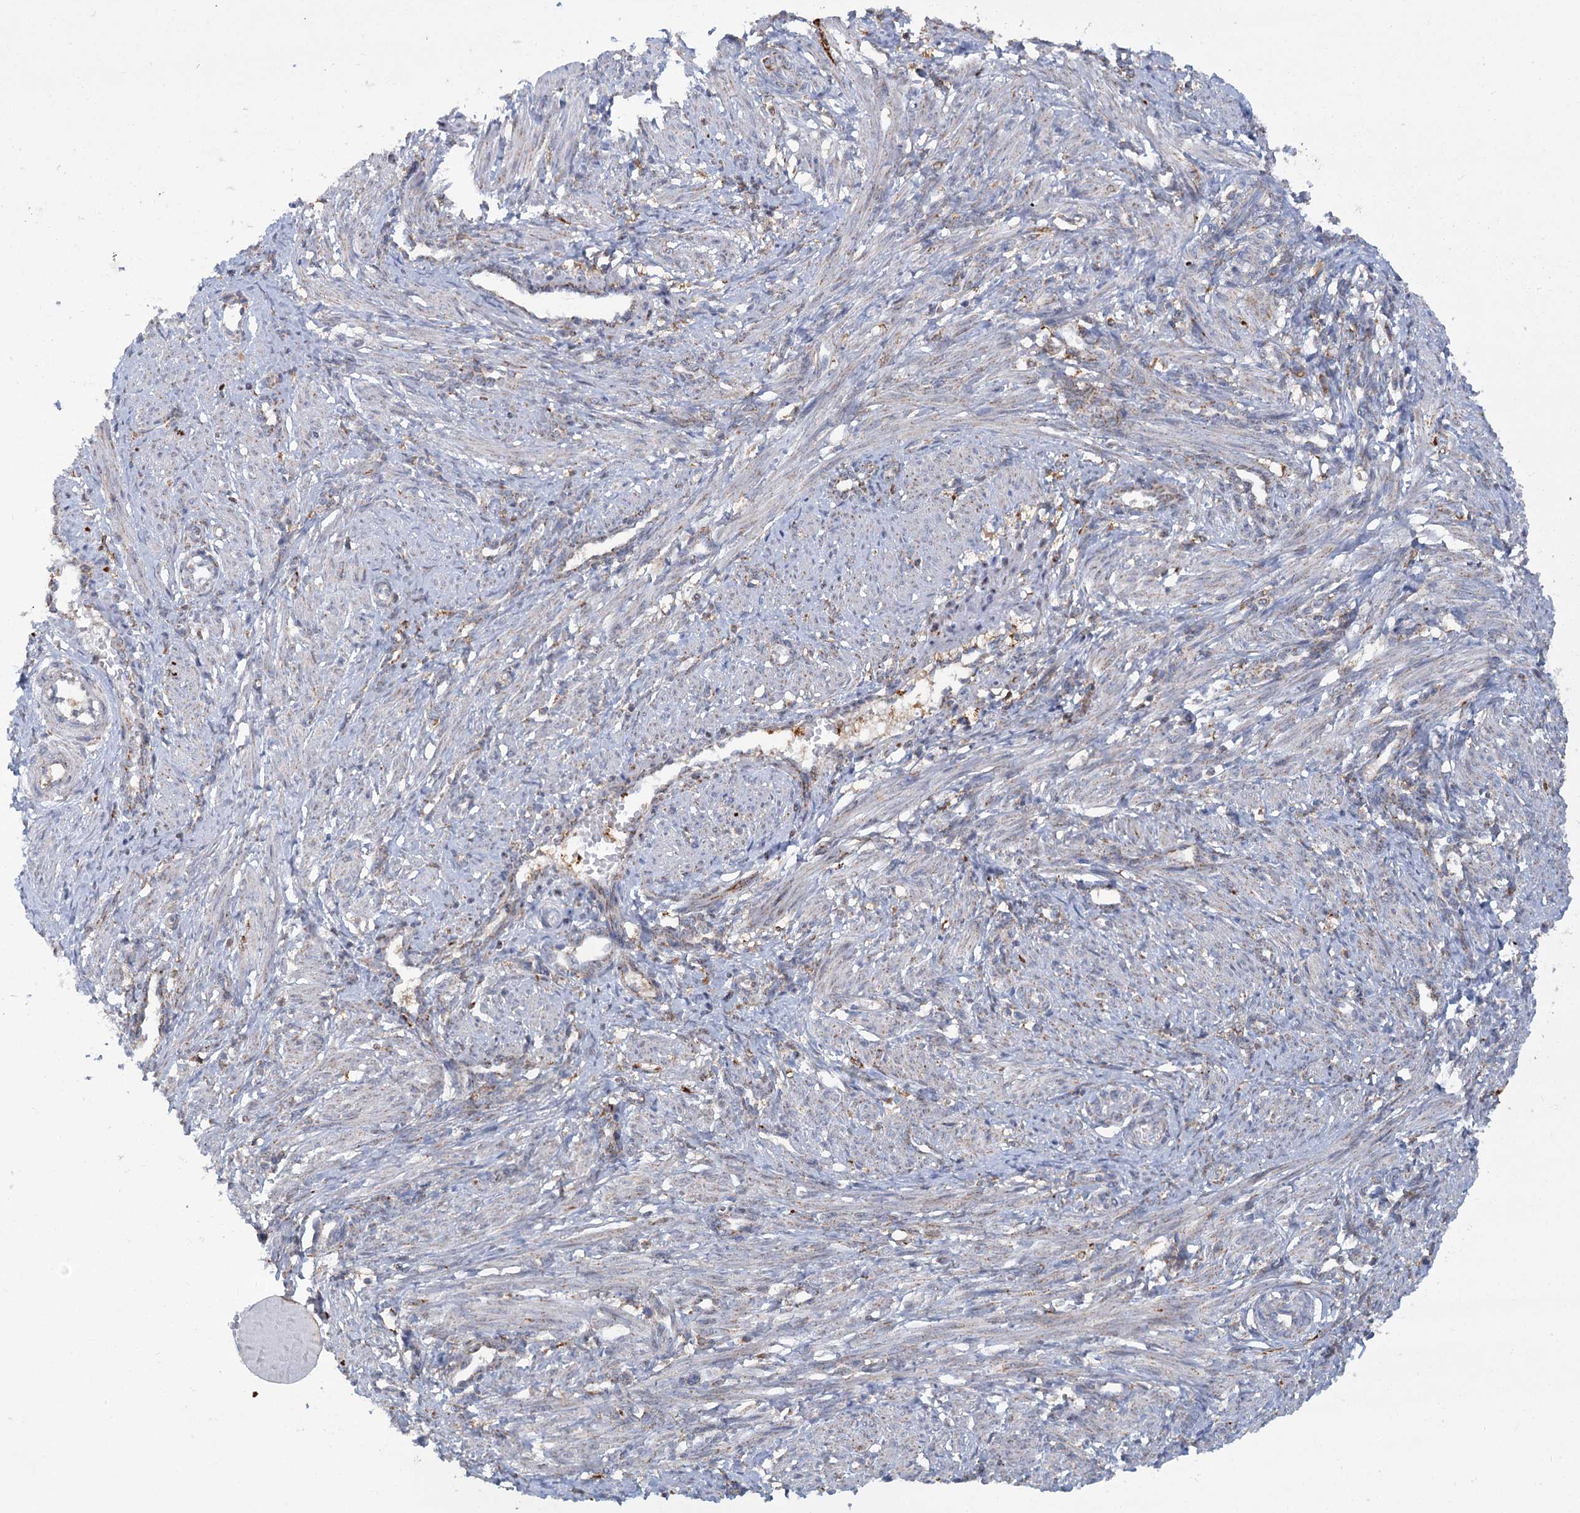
{"staining": {"intensity": "moderate", "quantity": "<25%", "location": "cytoplasmic/membranous"}, "tissue": "smooth muscle", "cell_type": "Smooth muscle cells", "image_type": "normal", "snomed": [{"axis": "morphology", "description": "Normal tissue, NOS"}, {"axis": "topography", "description": "Endometrium"}], "caption": "Protein expression analysis of unremarkable smooth muscle shows moderate cytoplasmic/membranous expression in about <25% of smooth muscle cells.", "gene": "TAS1R1", "patient": {"sex": "female", "age": 33}}